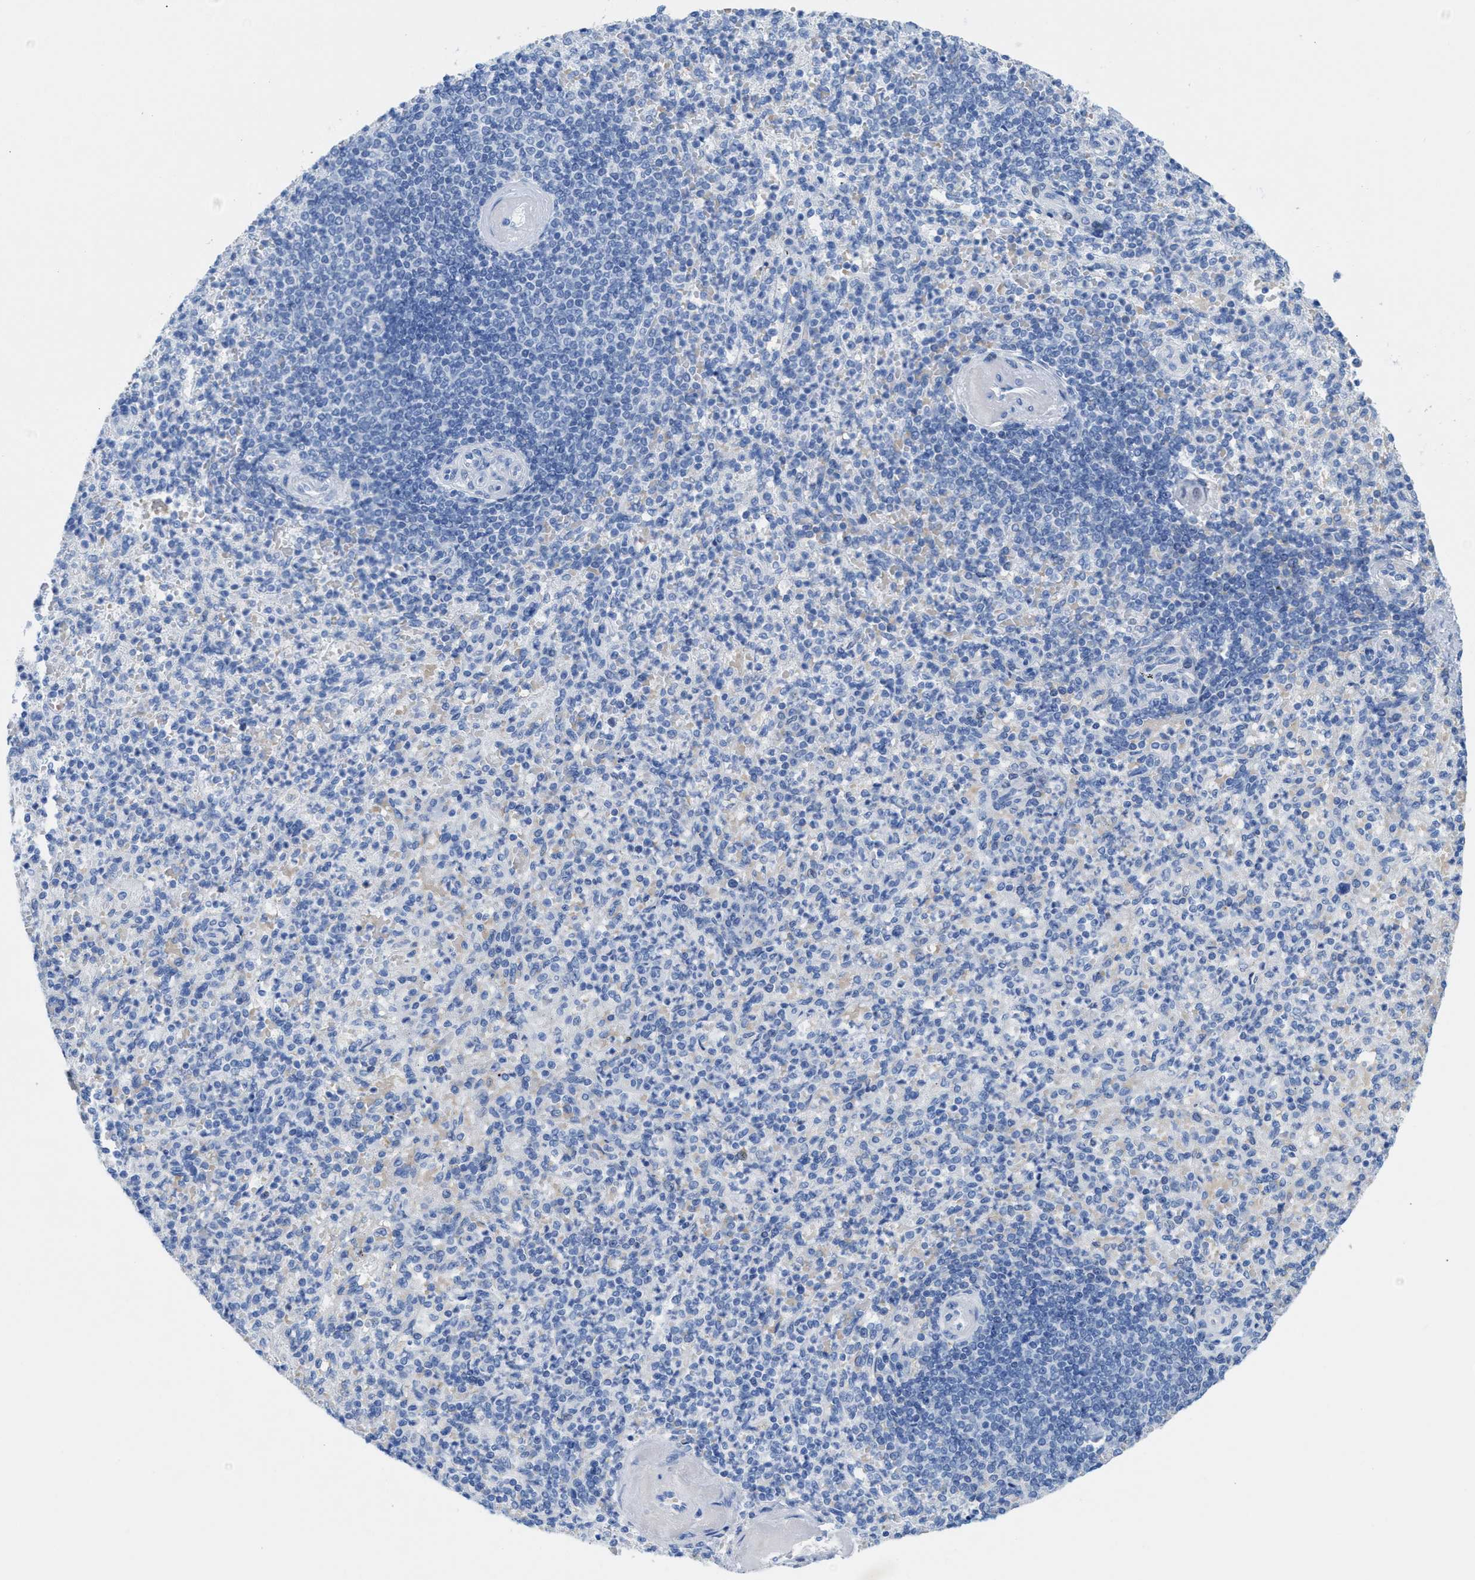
{"staining": {"intensity": "negative", "quantity": "none", "location": "none"}, "tissue": "spleen", "cell_type": "Cells in red pulp", "image_type": "normal", "snomed": [{"axis": "morphology", "description": "Normal tissue, NOS"}, {"axis": "topography", "description": "Spleen"}], "caption": "An IHC micrograph of normal spleen is shown. There is no staining in cells in red pulp of spleen. (Immunohistochemistry, brightfield microscopy, high magnification).", "gene": "ANKFN1", "patient": {"sex": "female", "age": 74}}